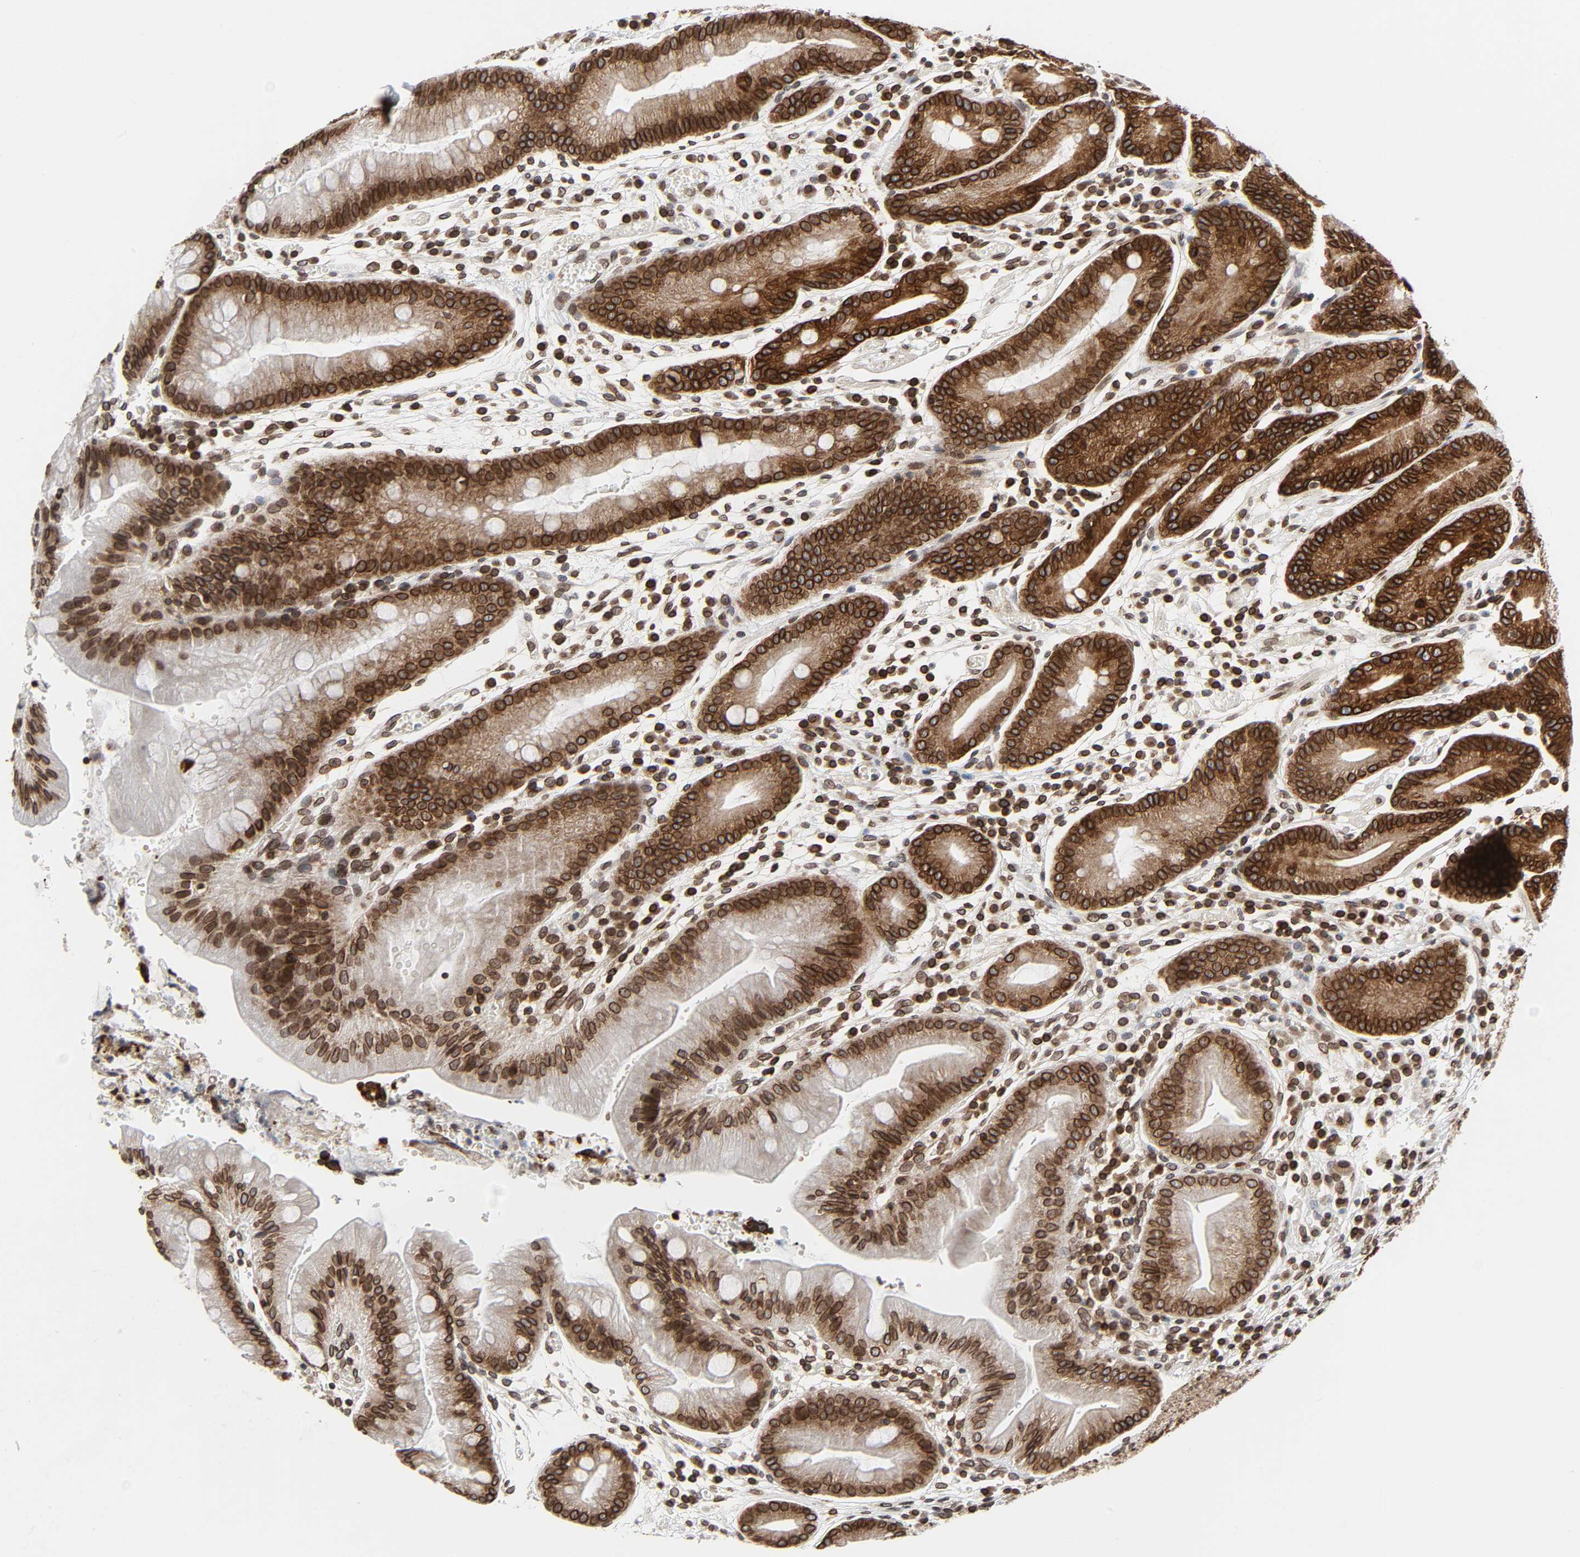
{"staining": {"intensity": "strong", "quantity": ">75%", "location": "cytoplasmic/membranous,nuclear"}, "tissue": "stomach", "cell_type": "Glandular cells", "image_type": "normal", "snomed": [{"axis": "morphology", "description": "Normal tissue, NOS"}, {"axis": "morphology", "description": "Inflammation, NOS"}, {"axis": "topography", "description": "Stomach, lower"}], "caption": "The immunohistochemical stain highlights strong cytoplasmic/membranous,nuclear expression in glandular cells of unremarkable stomach. The staining is performed using DAB brown chromogen to label protein expression. The nuclei are counter-stained blue using hematoxylin.", "gene": "RANGAP1", "patient": {"sex": "male", "age": 59}}